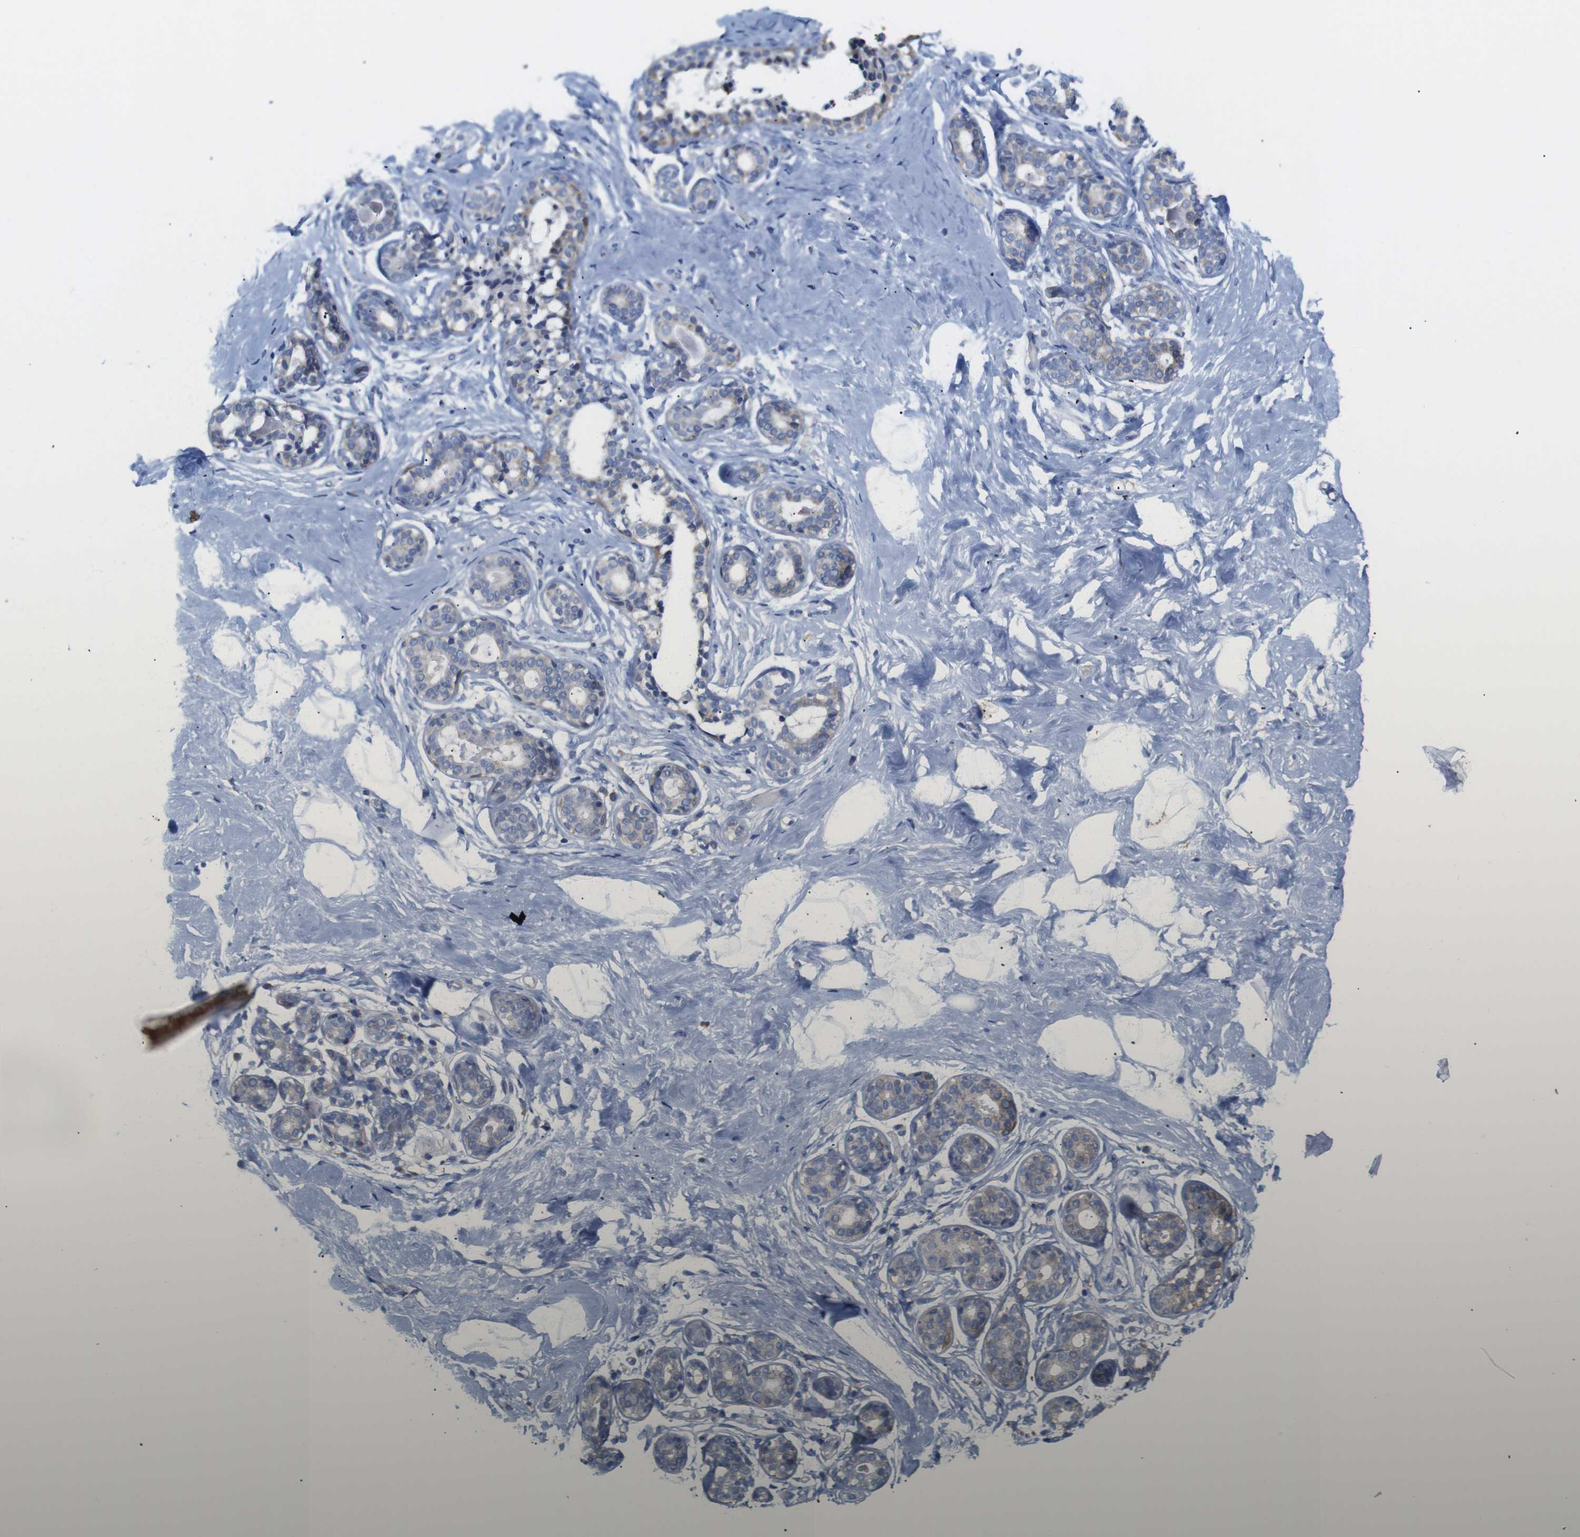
{"staining": {"intensity": "negative", "quantity": "none", "location": "none"}, "tissue": "breast", "cell_type": "Adipocytes", "image_type": "normal", "snomed": [{"axis": "morphology", "description": "Normal tissue, NOS"}, {"axis": "topography", "description": "Breast"}], "caption": "Adipocytes show no significant staining in benign breast. Brightfield microscopy of immunohistochemistry stained with DAB (brown) and hematoxylin (blue), captured at high magnification.", "gene": "LRRC55", "patient": {"sex": "female", "age": 23}}